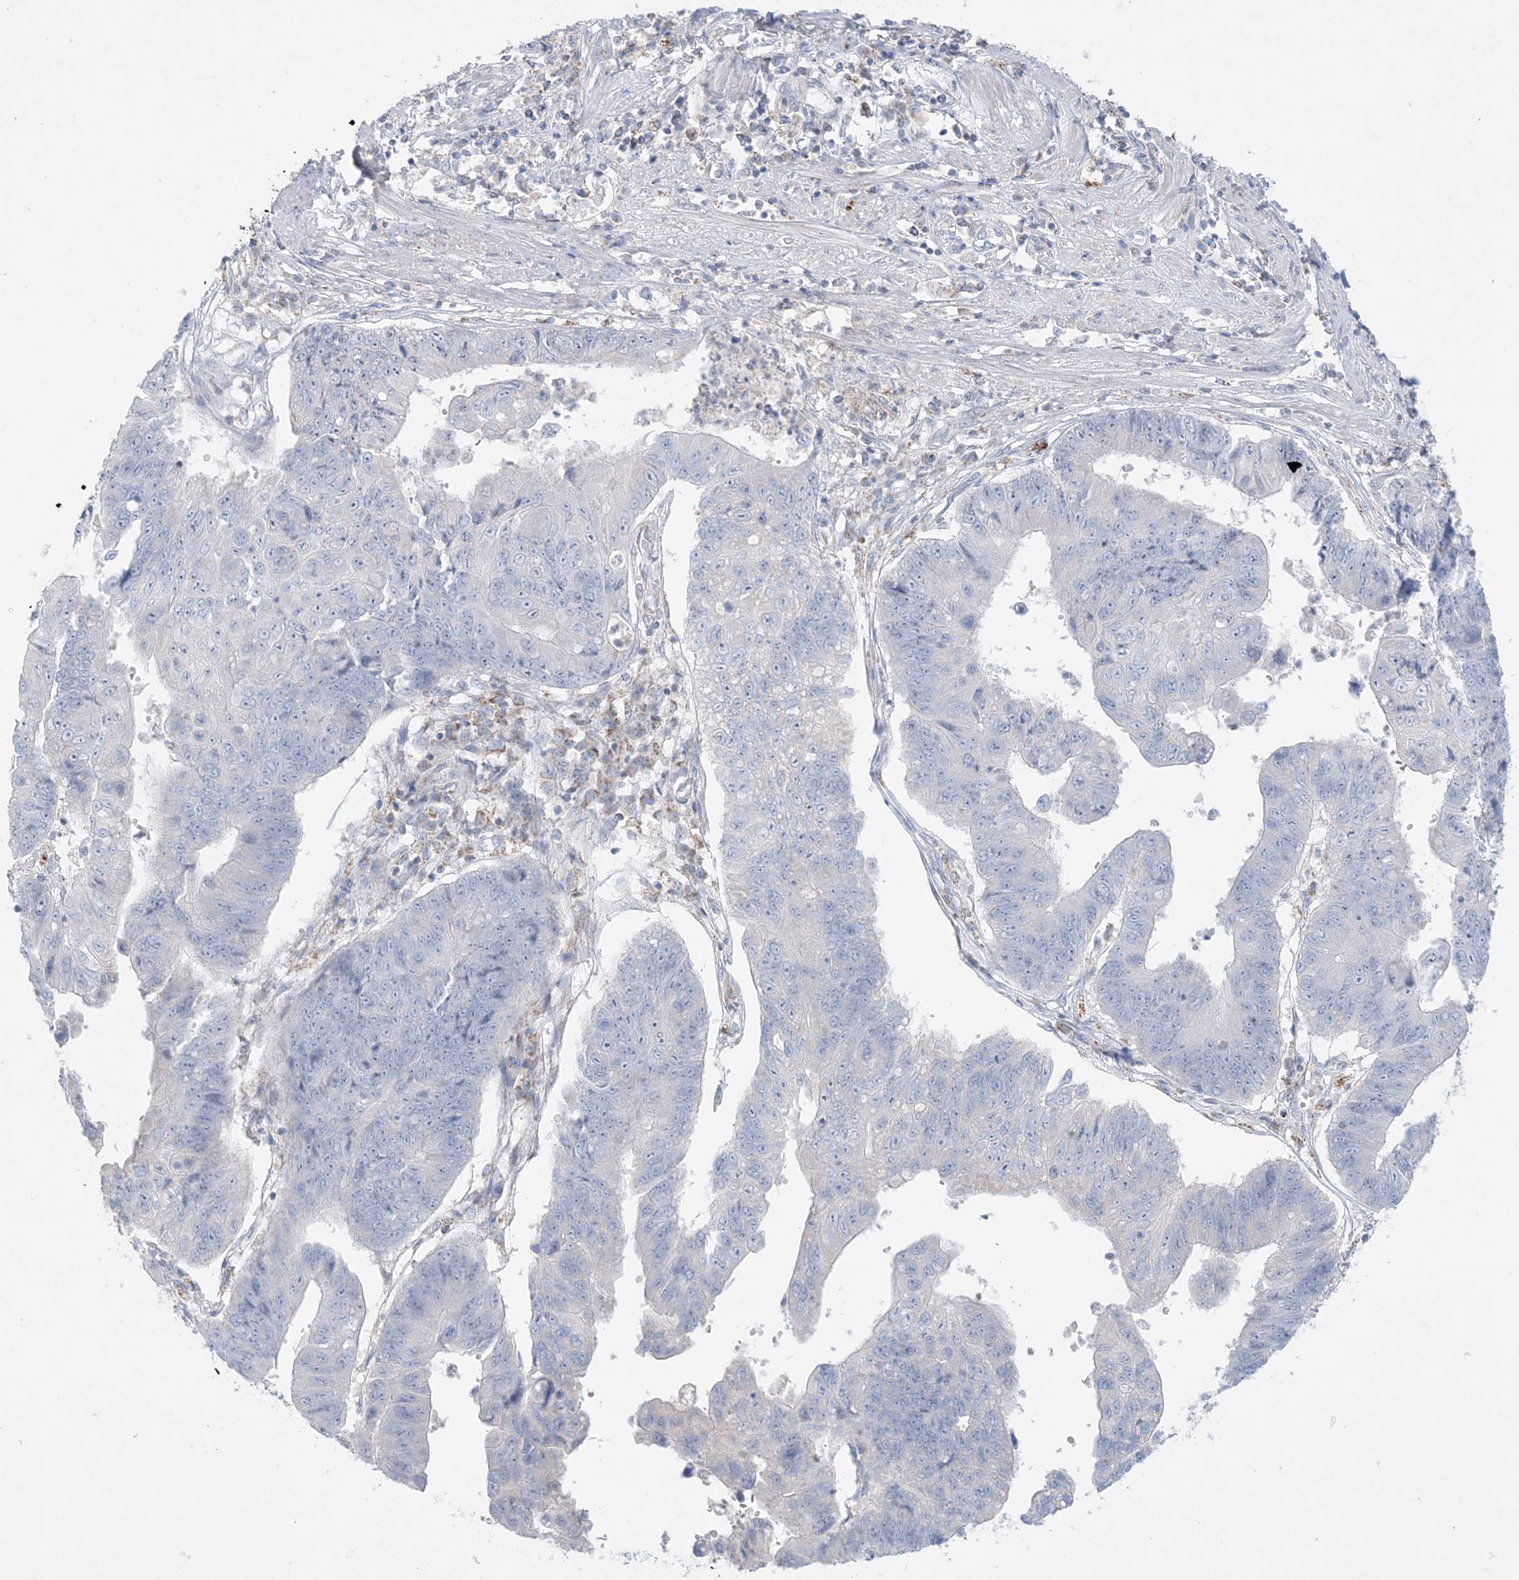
{"staining": {"intensity": "negative", "quantity": "none", "location": "none"}, "tissue": "stomach cancer", "cell_type": "Tumor cells", "image_type": "cancer", "snomed": [{"axis": "morphology", "description": "Adenocarcinoma, NOS"}, {"axis": "topography", "description": "Stomach"}], "caption": "IHC histopathology image of neoplastic tissue: stomach cancer stained with DAB demonstrates no significant protein positivity in tumor cells. (Brightfield microscopy of DAB IHC at high magnification).", "gene": "KCTD6", "patient": {"sex": "male", "age": 59}}